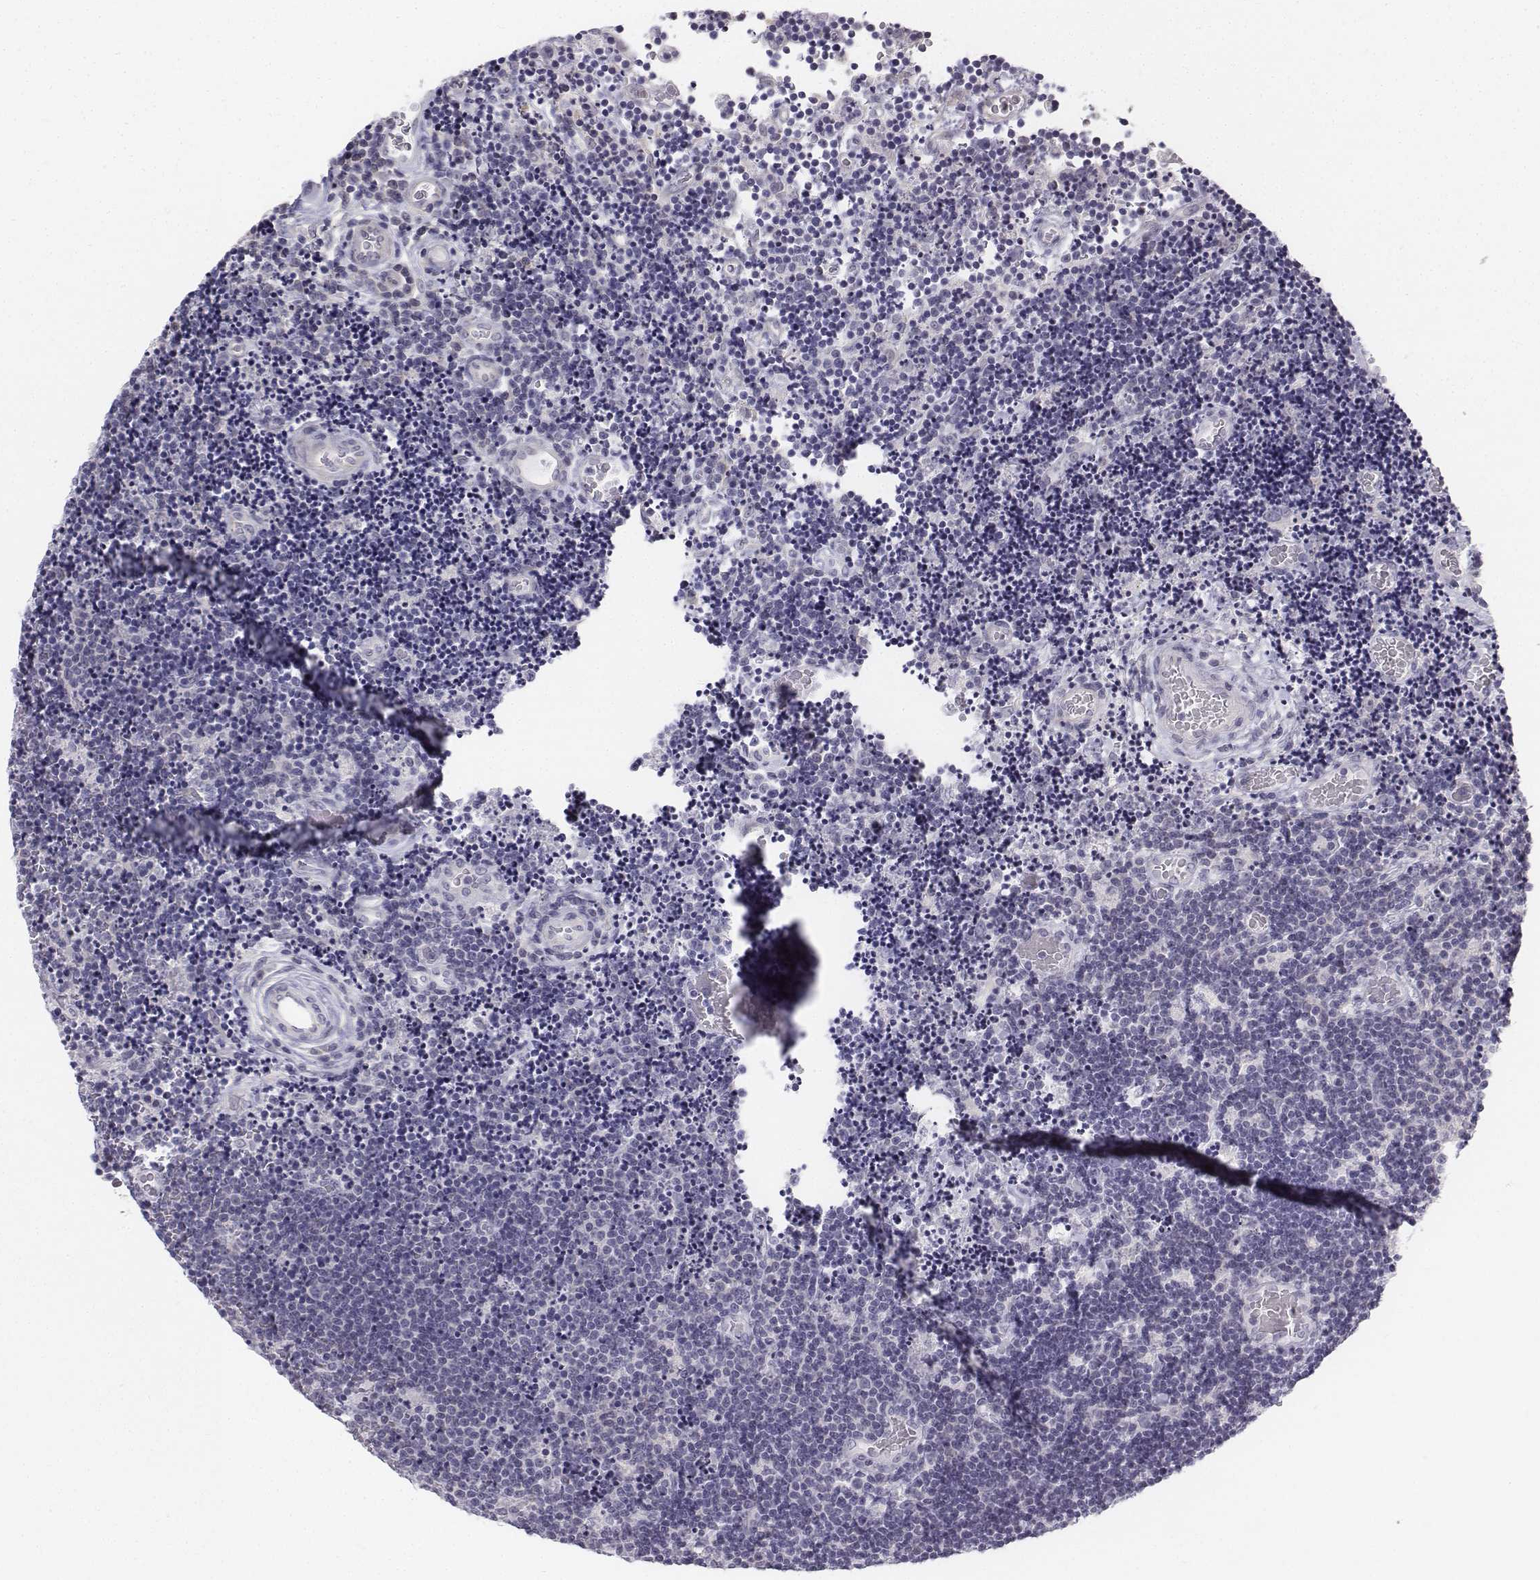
{"staining": {"intensity": "negative", "quantity": "none", "location": "none"}, "tissue": "lymphoma", "cell_type": "Tumor cells", "image_type": "cancer", "snomed": [{"axis": "morphology", "description": "Malignant lymphoma, non-Hodgkin's type, Low grade"}, {"axis": "topography", "description": "Brain"}], "caption": "IHC image of human lymphoma stained for a protein (brown), which exhibits no positivity in tumor cells. Nuclei are stained in blue.", "gene": "PENK", "patient": {"sex": "female", "age": 66}}